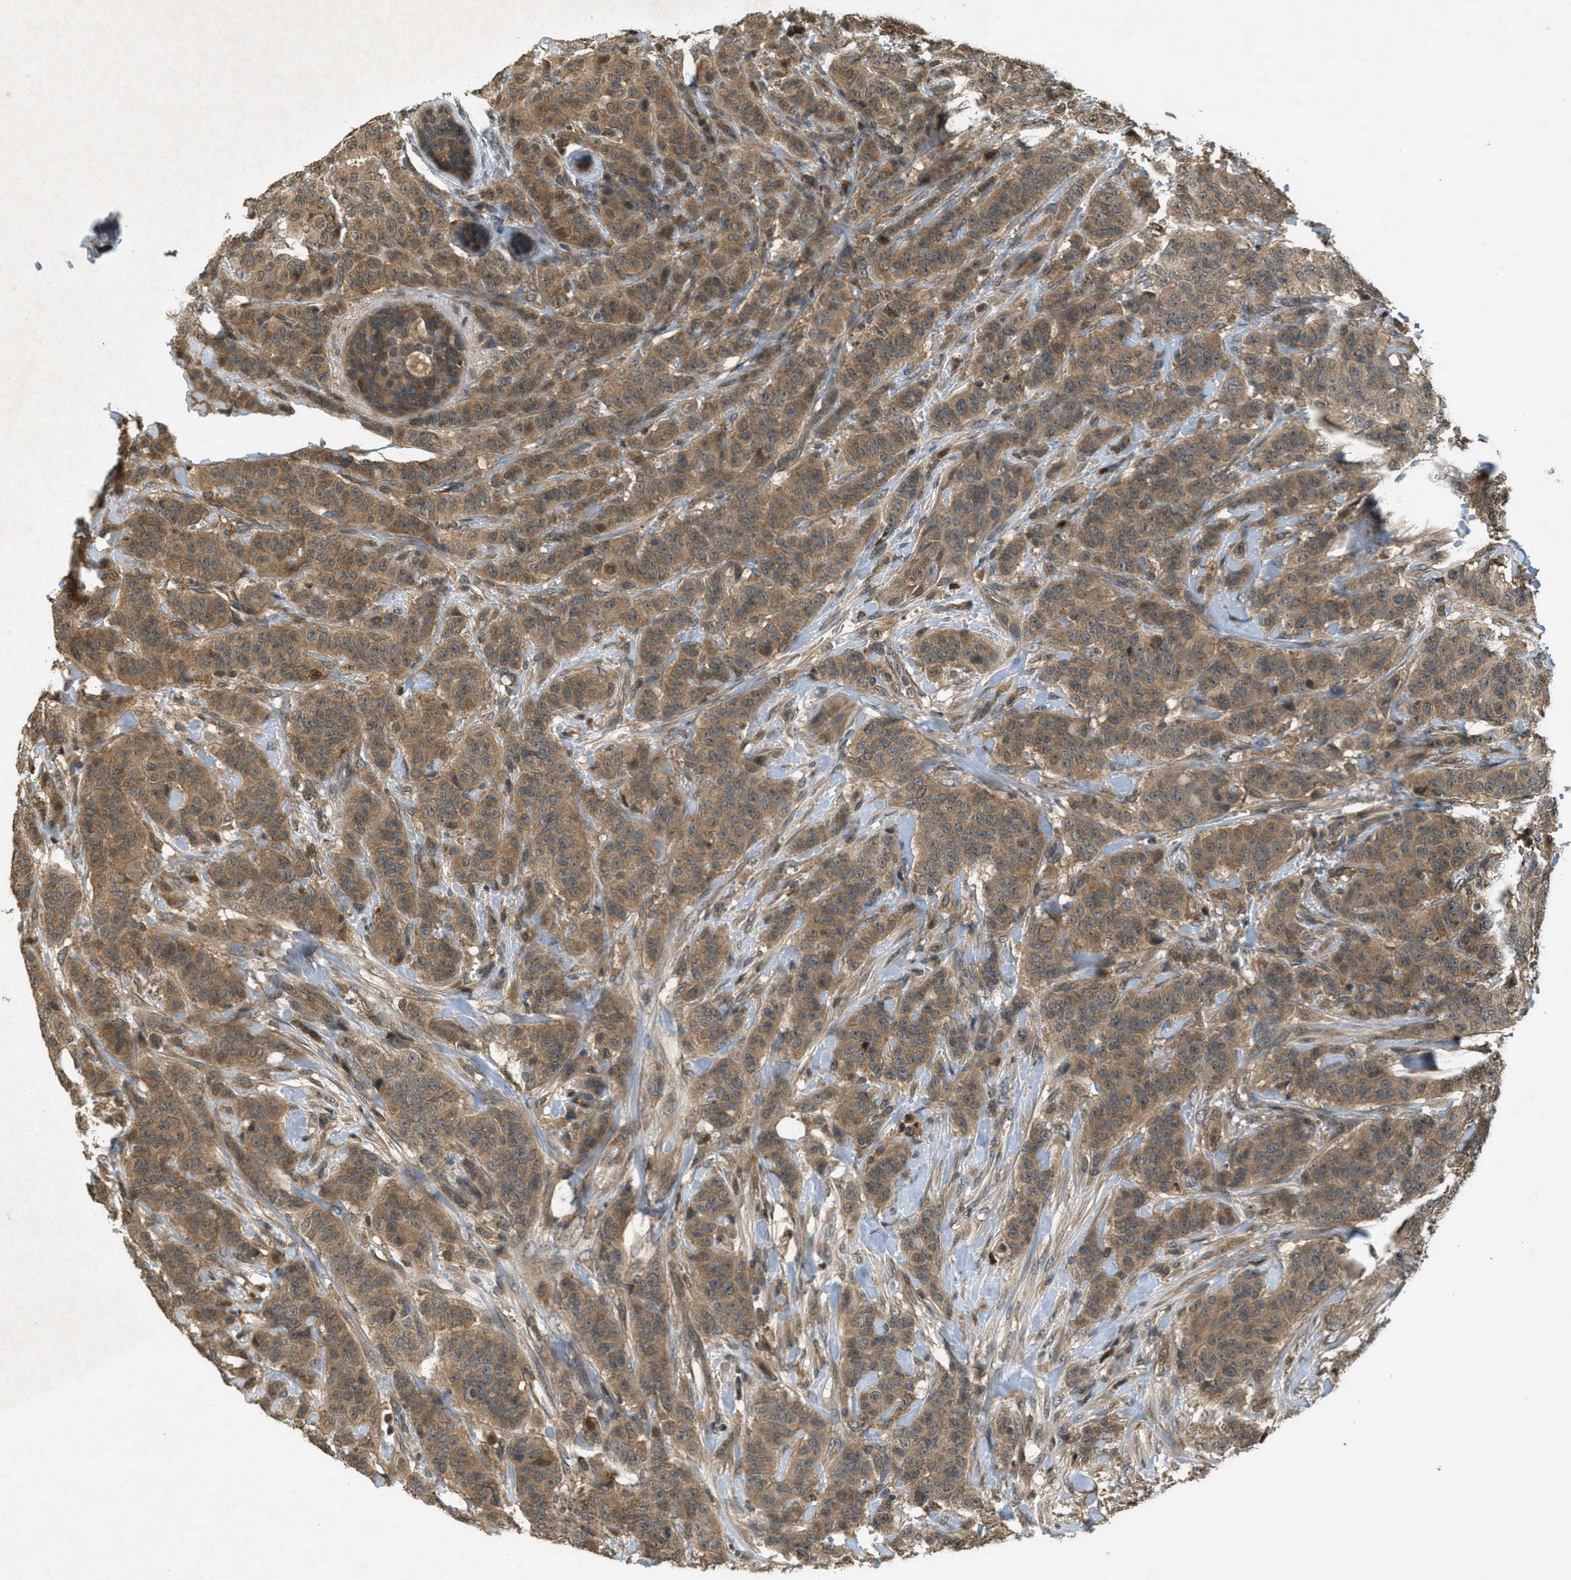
{"staining": {"intensity": "moderate", "quantity": ">75%", "location": "cytoplasmic/membranous"}, "tissue": "breast cancer", "cell_type": "Tumor cells", "image_type": "cancer", "snomed": [{"axis": "morphology", "description": "Normal tissue, NOS"}, {"axis": "morphology", "description": "Duct carcinoma"}, {"axis": "topography", "description": "Breast"}], "caption": "Immunohistochemical staining of breast cancer displays medium levels of moderate cytoplasmic/membranous protein positivity in about >75% of tumor cells. Immunohistochemistry stains the protein of interest in brown and the nuclei are stained blue.", "gene": "ATG7", "patient": {"sex": "female", "age": 40}}